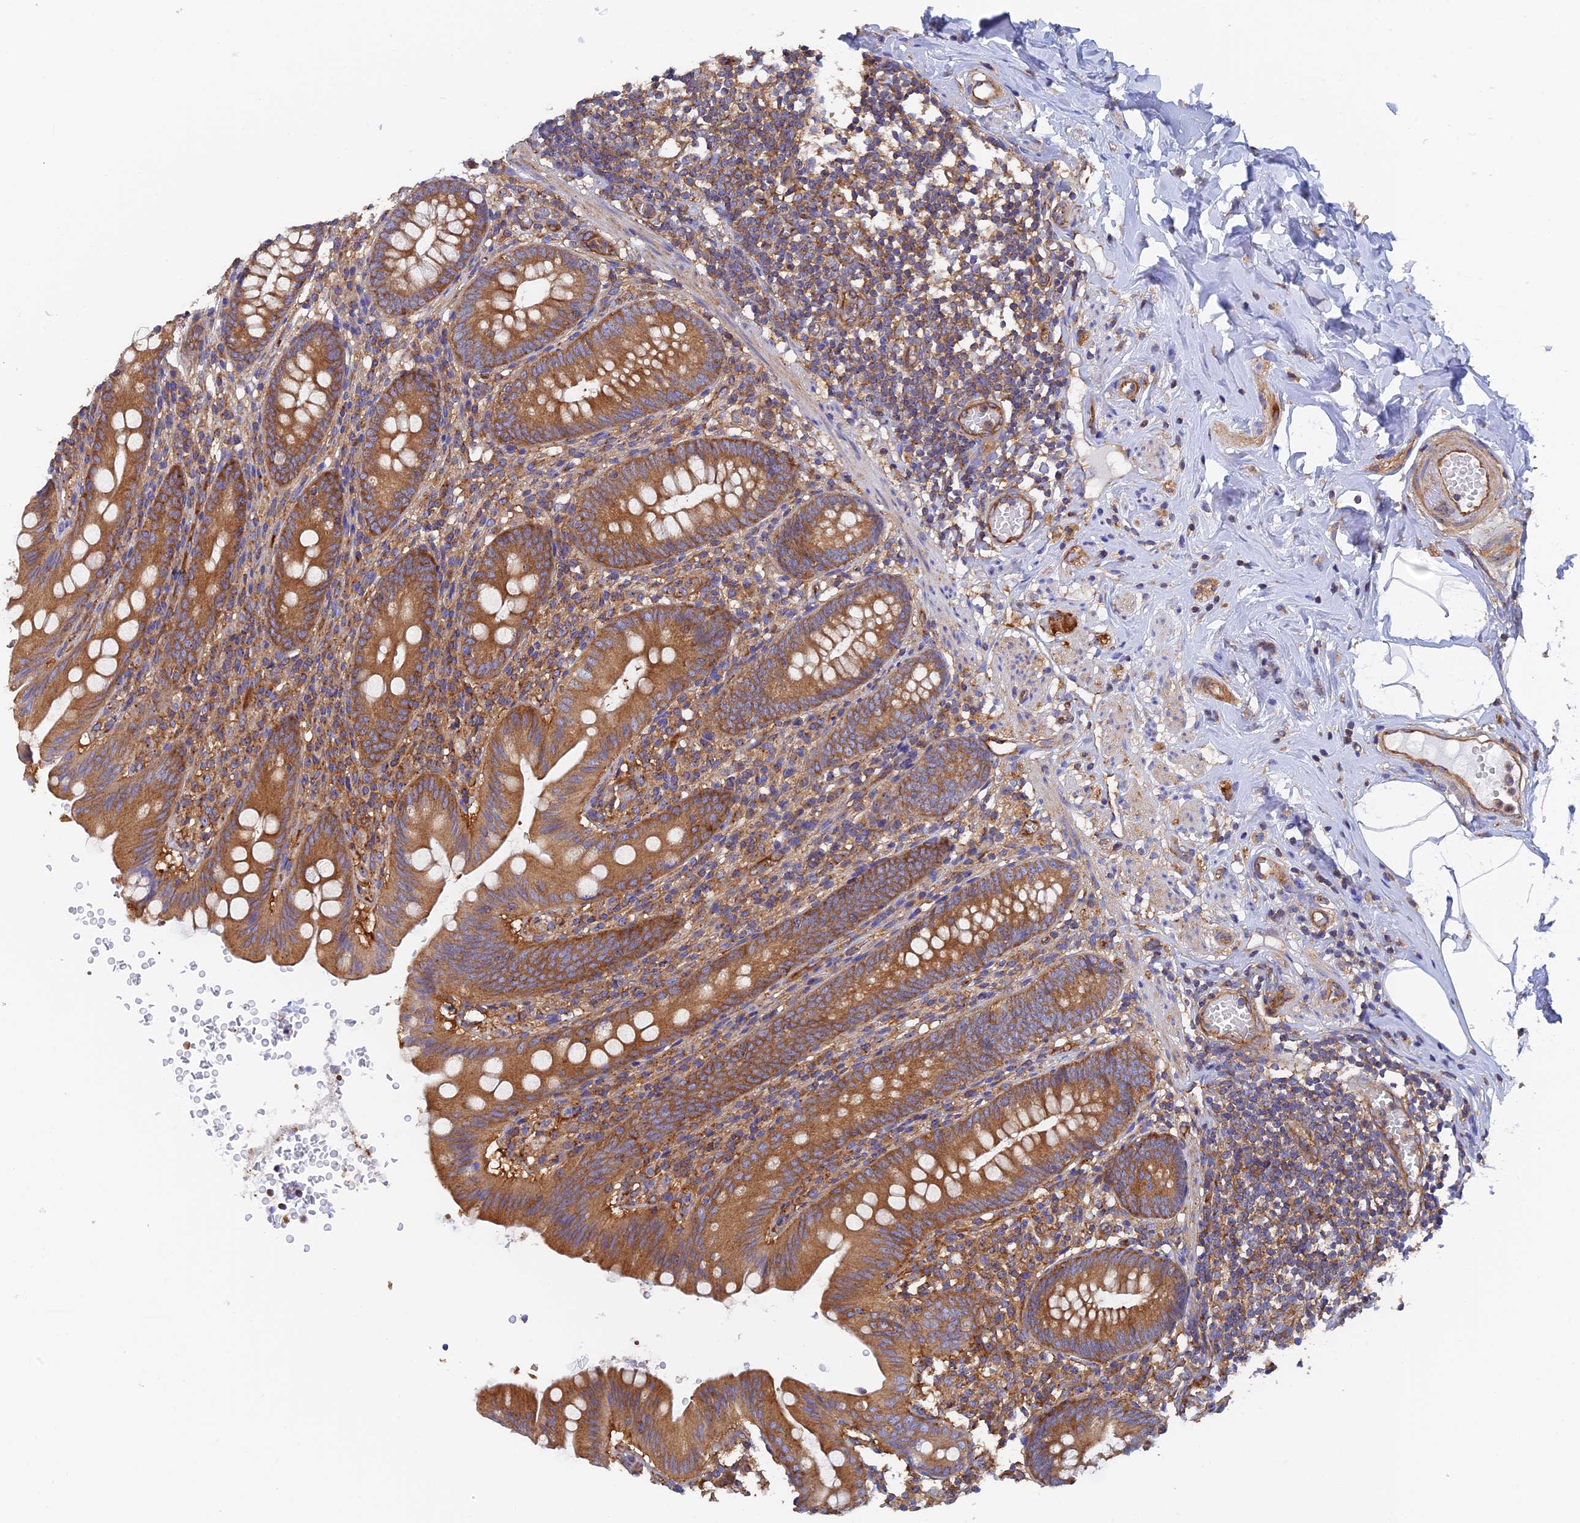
{"staining": {"intensity": "moderate", "quantity": ">75%", "location": "cytoplasmic/membranous"}, "tissue": "appendix", "cell_type": "Glandular cells", "image_type": "normal", "snomed": [{"axis": "morphology", "description": "Normal tissue, NOS"}, {"axis": "topography", "description": "Appendix"}], "caption": "IHC of benign human appendix displays medium levels of moderate cytoplasmic/membranous positivity in approximately >75% of glandular cells.", "gene": "DCTN2", "patient": {"sex": "male", "age": 55}}